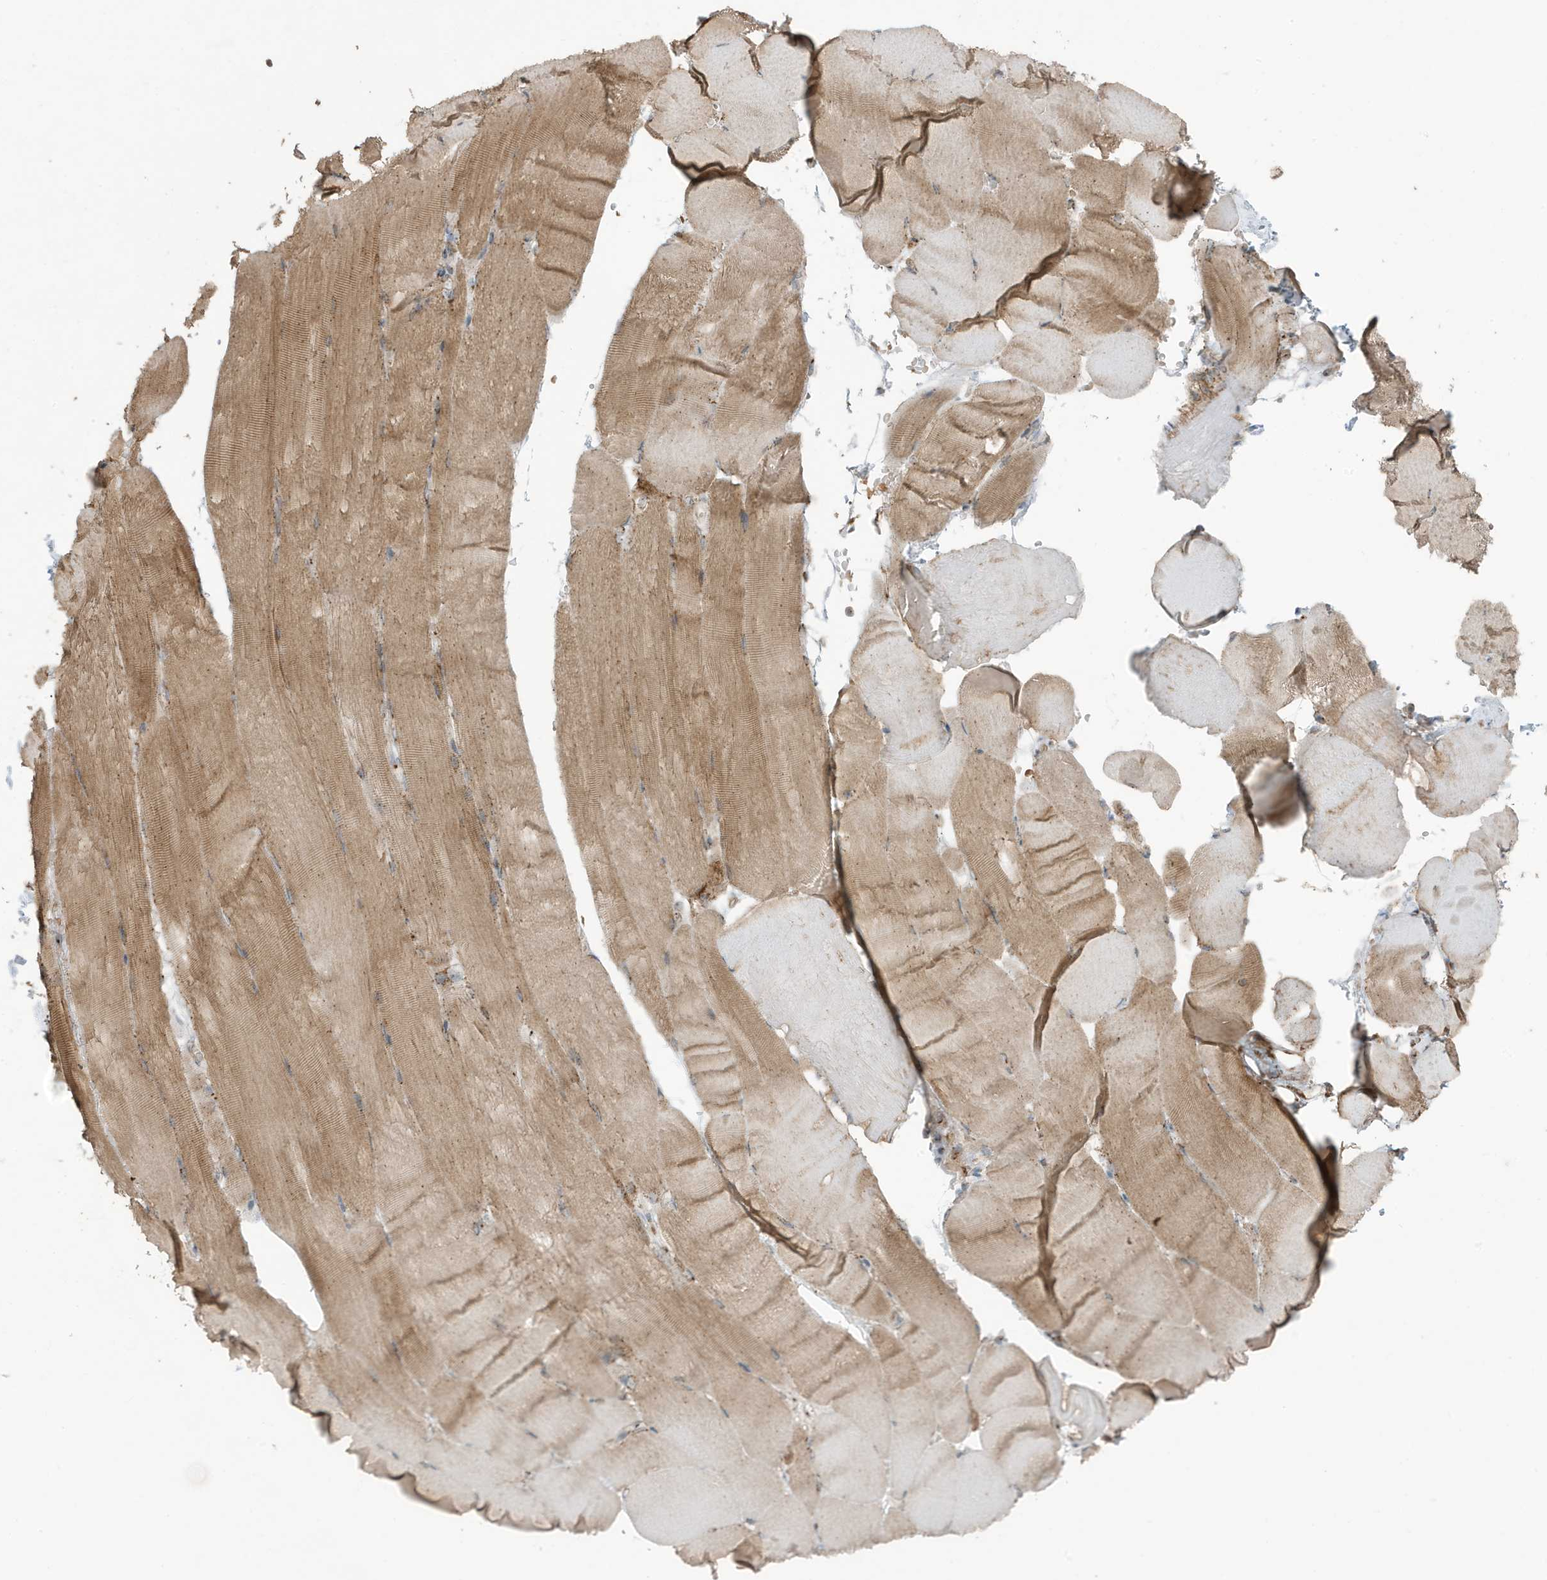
{"staining": {"intensity": "moderate", "quantity": "25%-75%", "location": "cytoplasmic/membranous"}, "tissue": "skeletal muscle", "cell_type": "Myocytes", "image_type": "normal", "snomed": [{"axis": "morphology", "description": "Normal tissue, NOS"}, {"axis": "topography", "description": "Skeletal muscle"}, {"axis": "topography", "description": "Parathyroid gland"}], "caption": "Moderate cytoplasmic/membranous staining is identified in about 25%-75% of myocytes in unremarkable skeletal muscle.", "gene": "GOLGA4", "patient": {"sex": "female", "age": 37}}